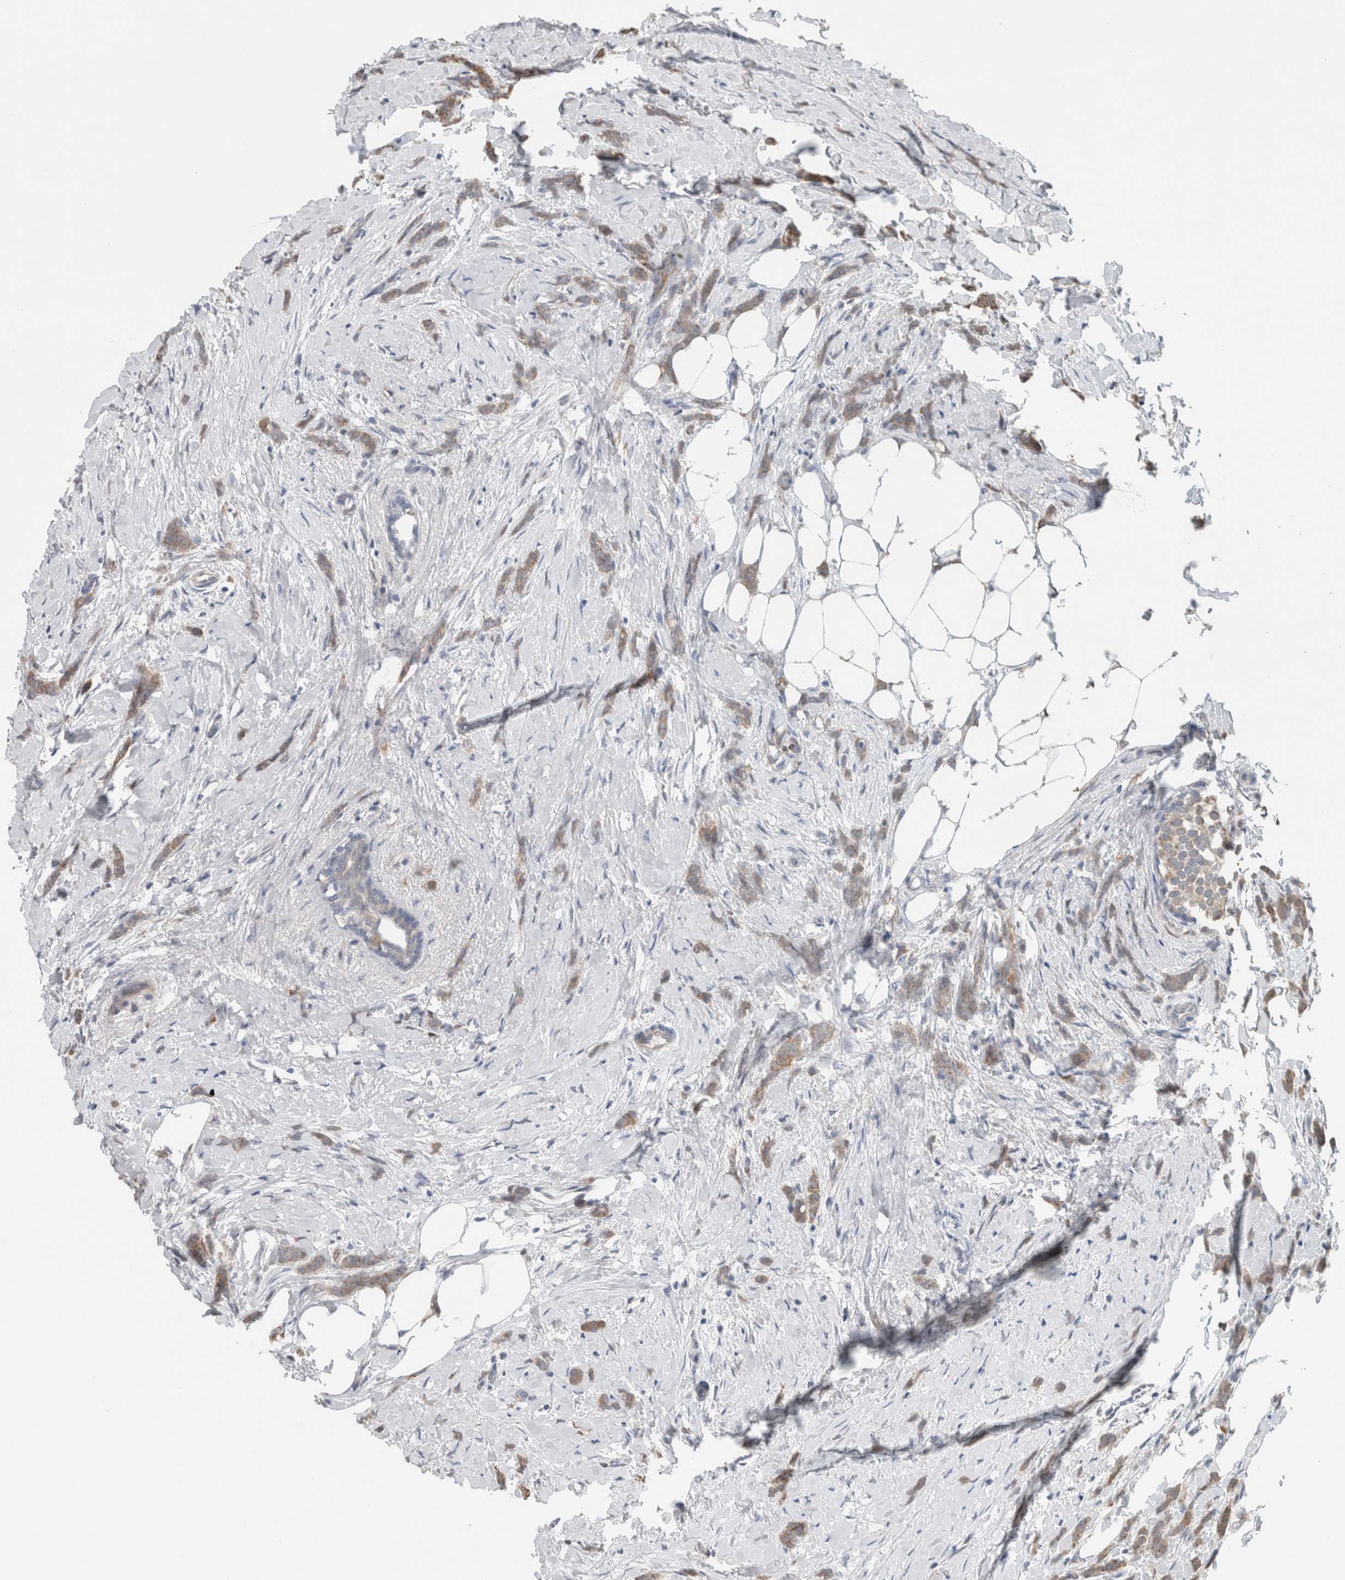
{"staining": {"intensity": "moderate", "quantity": ">75%", "location": "cytoplasmic/membranous"}, "tissue": "breast cancer", "cell_type": "Tumor cells", "image_type": "cancer", "snomed": [{"axis": "morphology", "description": "Lobular carcinoma, in situ"}, {"axis": "morphology", "description": "Lobular carcinoma"}, {"axis": "topography", "description": "Breast"}], "caption": "Immunohistochemistry (IHC) staining of breast cancer (lobular carcinoma), which exhibits medium levels of moderate cytoplasmic/membranous positivity in about >75% of tumor cells indicating moderate cytoplasmic/membranous protein staining. The staining was performed using DAB (brown) for protein detection and nuclei were counterstained in hematoxylin (blue).", "gene": "CRAT", "patient": {"sex": "female", "age": 41}}